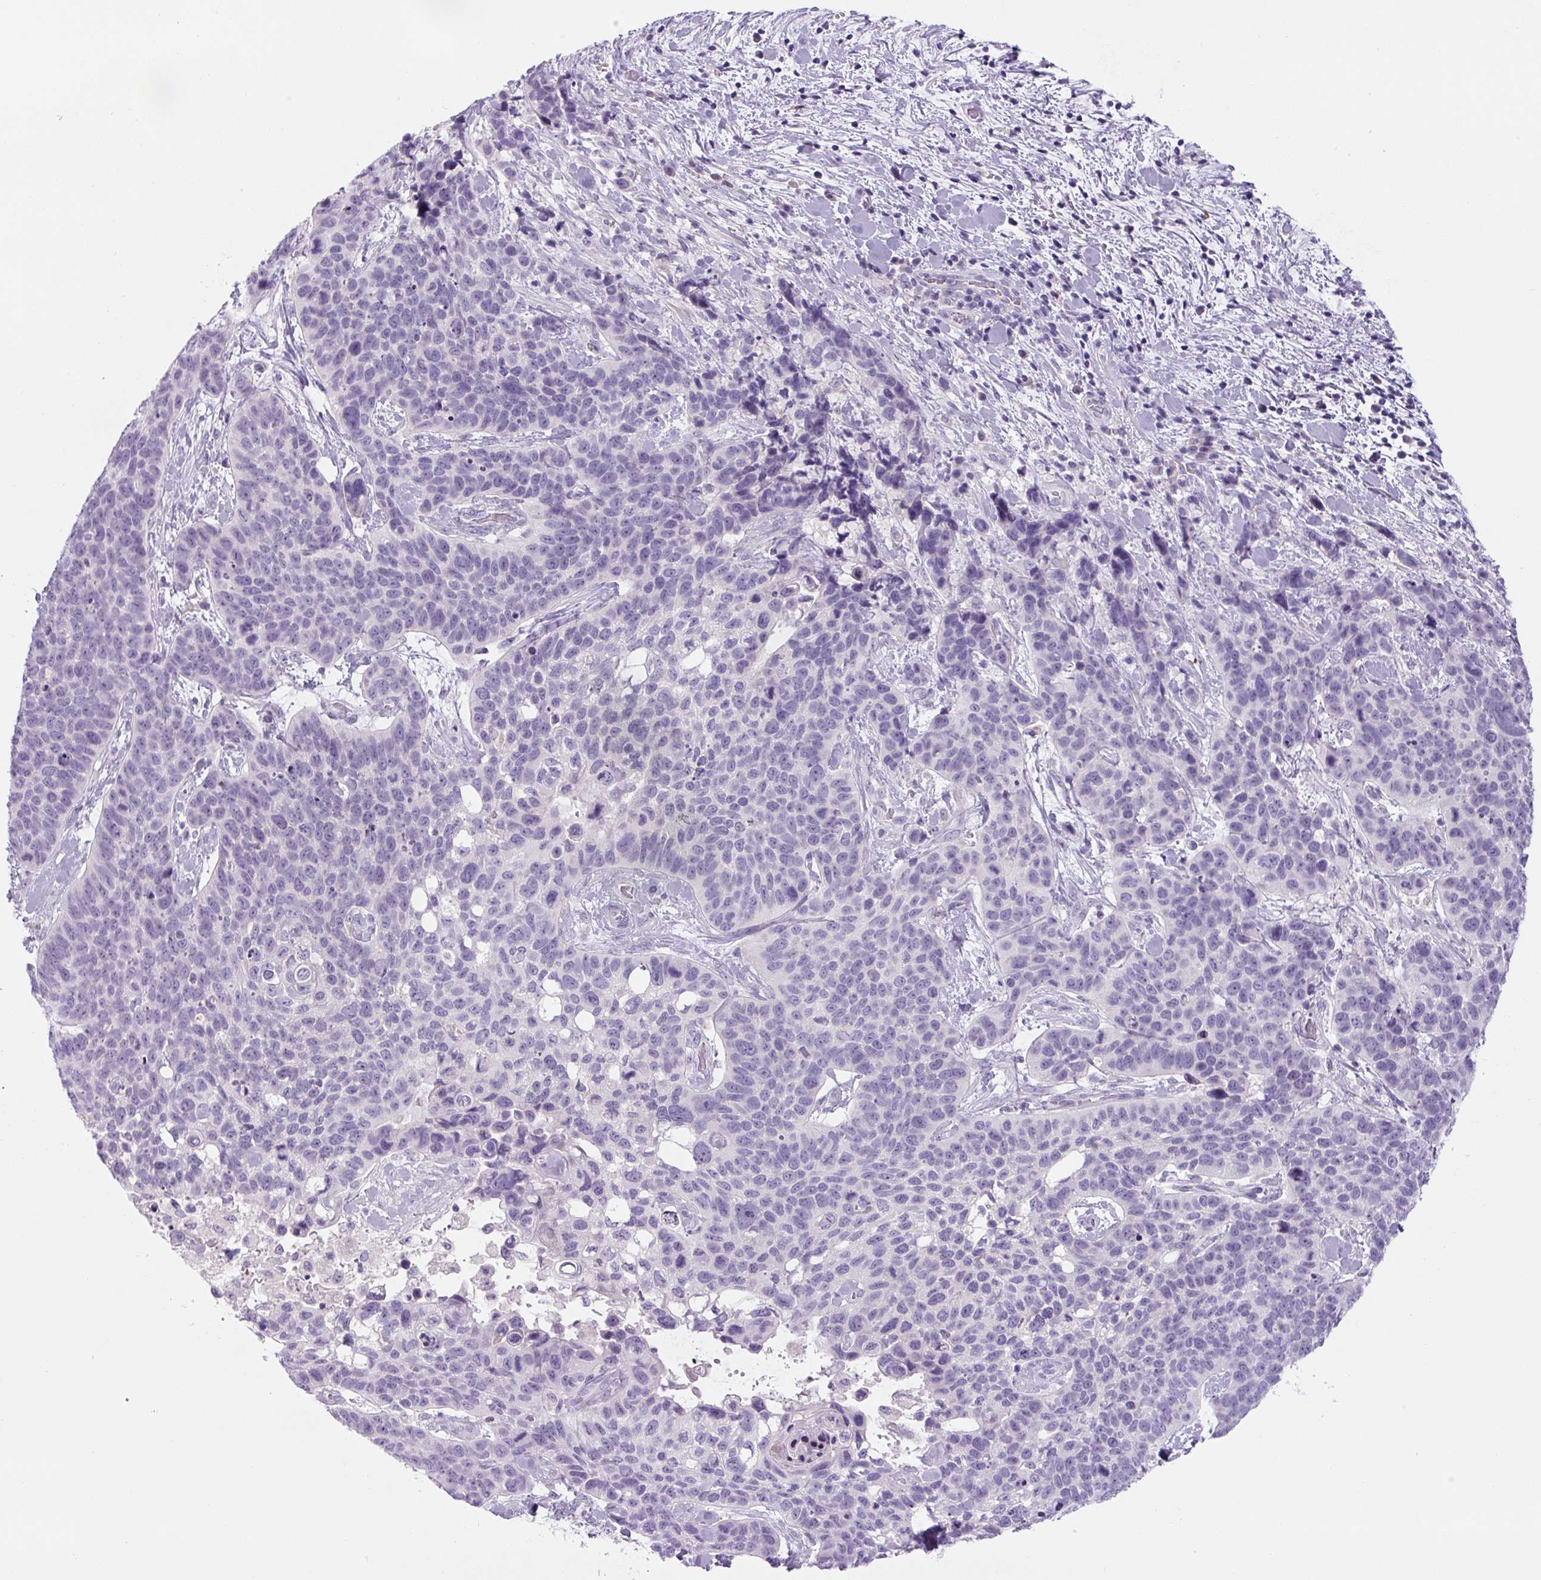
{"staining": {"intensity": "negative", "quantity": "none", "location": "none"}, "tissue": "lung cancer", "cell_type": "Tumor cells", "image_type": "cancer", "snomed": [{"axis": "morphology", "description": "Squamous cell carcinoma, NOS"}, {"axis": "topography", "description": "Lung"}], "caption": "Tumor cells show no significant positivity in lung cancer (squamous cell carcinoma).", "gene": "YIF1B", "patient": {"sex": "male", "age": 62}}